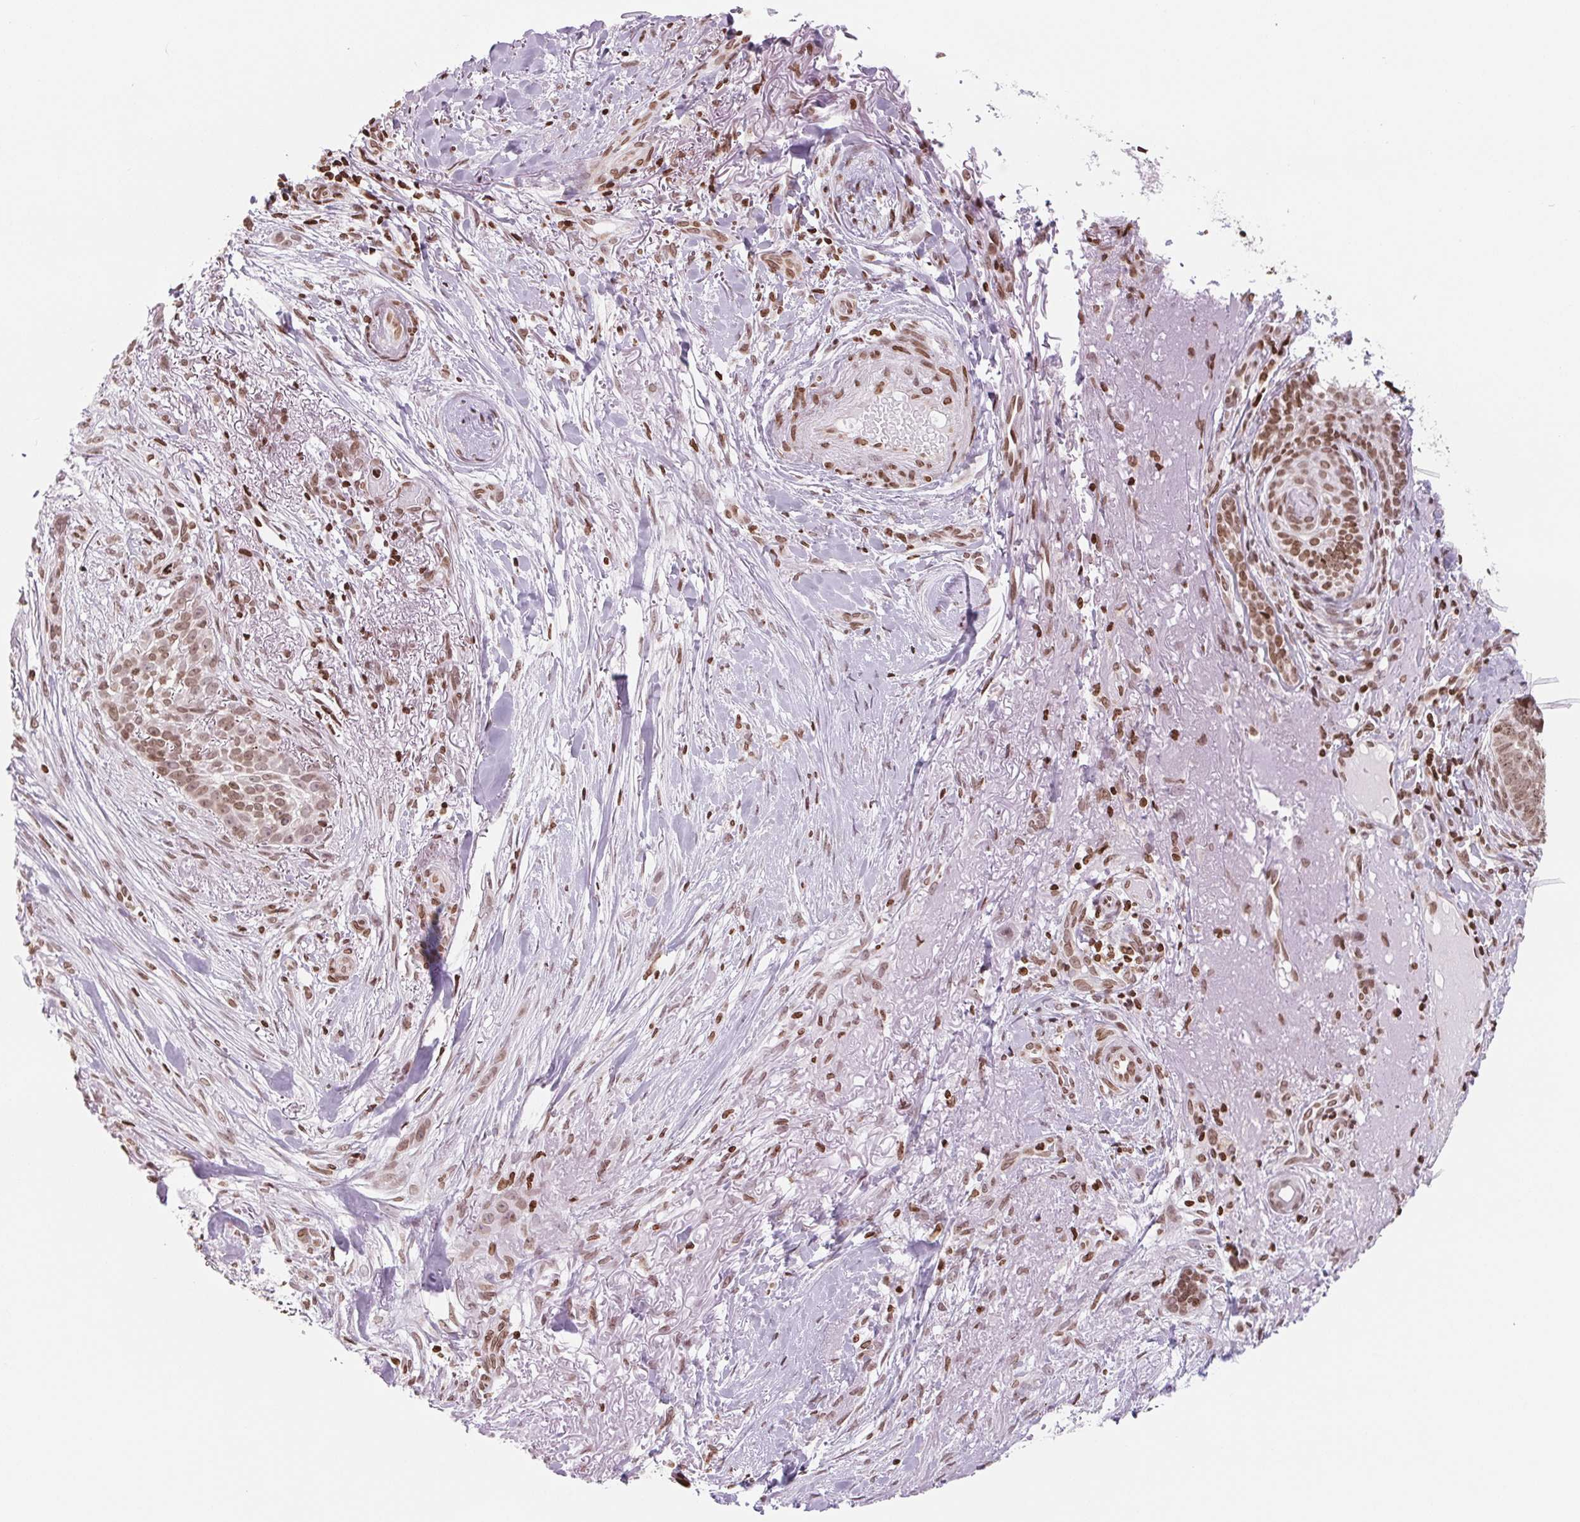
{"staining": {"intensity": "moderate", "quantity": ">75%", "location": "nuclear"}, "tissue": "skin cancer", "cell_type": "Tumor cells", "image_type": "cancer", "snomed": [{"axis": "morphology", "description": "Basal cell carcinoma"}, {"axis": "topography", "description": "Skin"}], "caption": "The photomicrograph reveals staining of basal cell carcinoma (skin), revealing moderate nuclear protein staining (brown color) within tumor cells. Using DAB (brown) and hematoxylin (blue) stains, captured at high magnification using brightfield microscopy.", "gene": "SMIM12", "patient": {"sex": "male", "age": 87}}